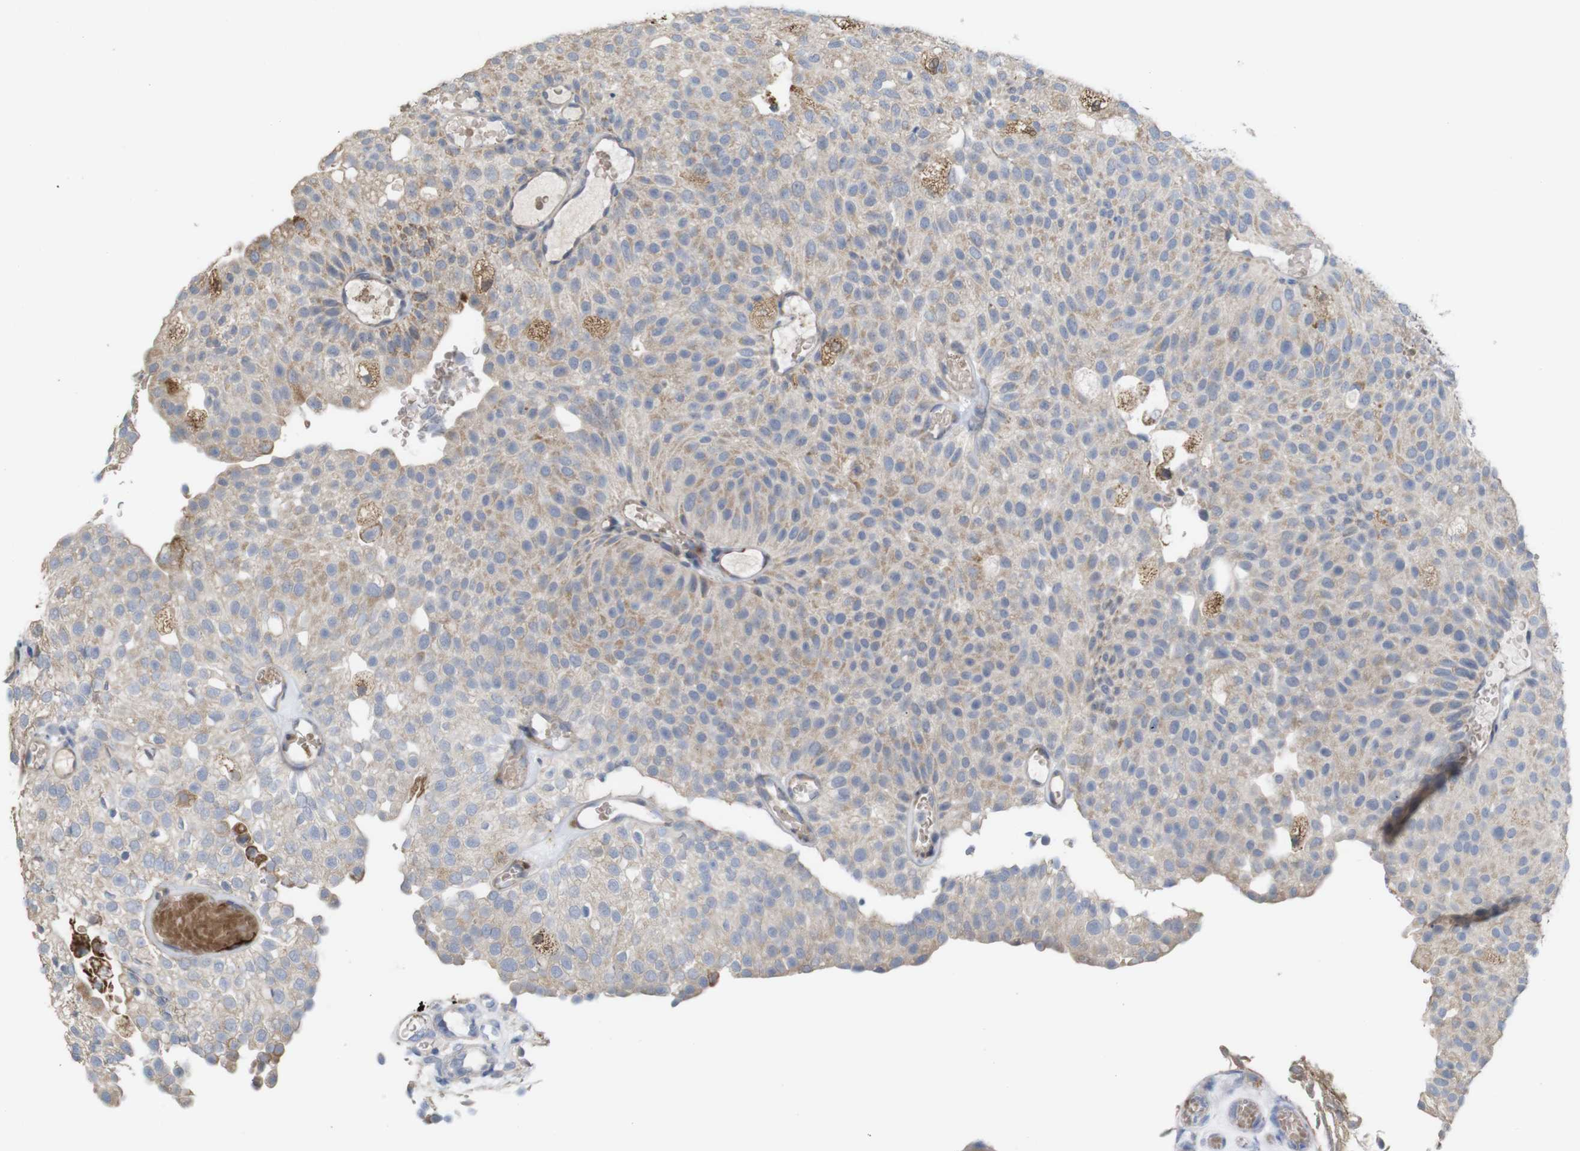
{"staining": {"intensity": "weak", "quantity": ">75%", "location": "cytoplasmic/membranous"}, "tissue": "urothelial cancer", "cell_type": "Tumor cells", "image_type": "cancer", "snomed": [{"axis": "morphology", "description": "Urothelial carcinoma, Low grade"}, {"axis": "topography", "description": "Urinary bladder"}], "caption": "Brown immunohistochemical staining in human urothelial carcinoma (low-grade) shows weak cytoplasmic/membranous expression in approximately >75% of tumor cells. Nuclei are stained in blue.", "gene": "PTPRR", "patient": {"sex": "male", "age": 78}}